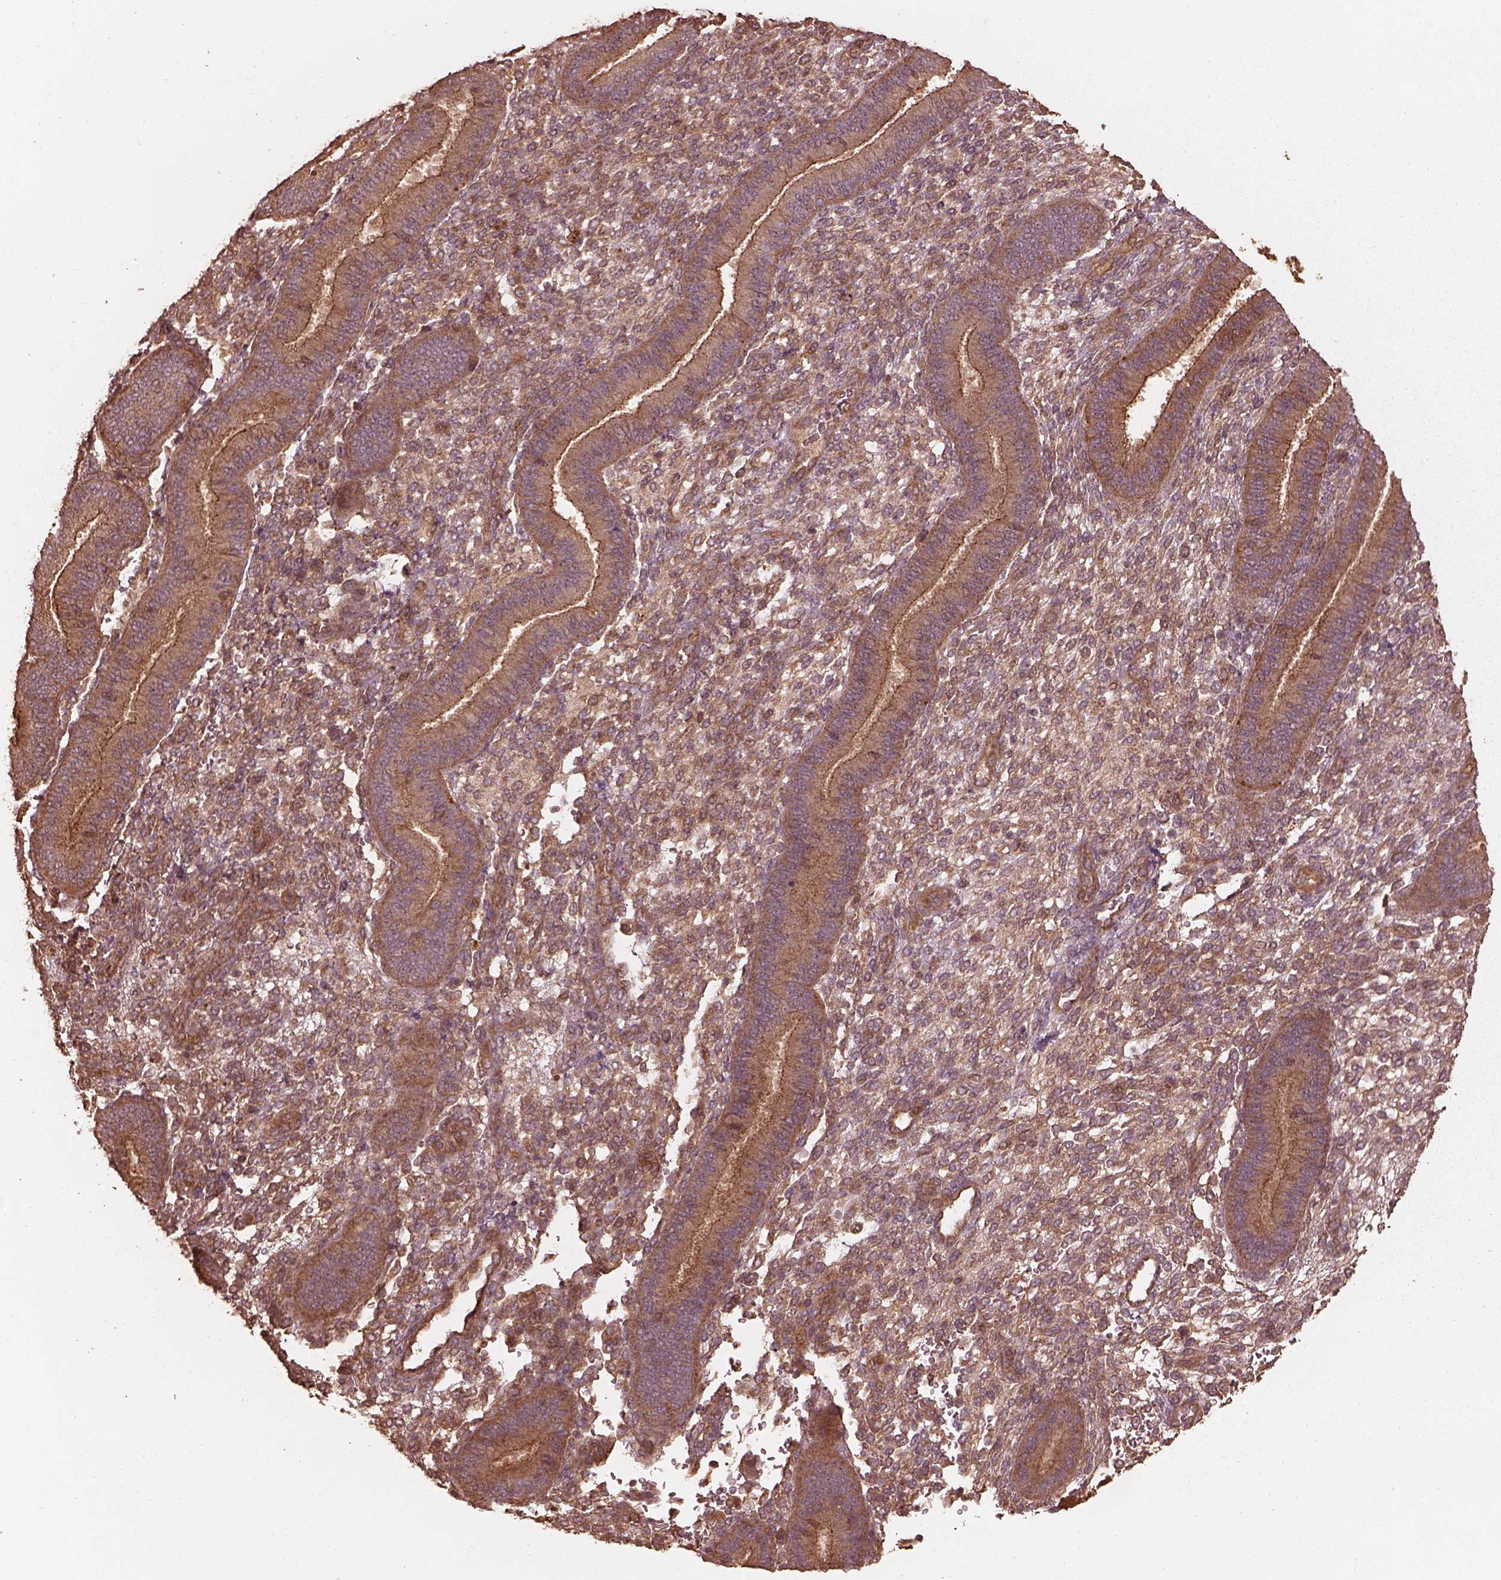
{"staining": {"intensity": "moderate", "quantity": "25%-75%", "location": "cytoplasmic/membranous"}, "tissue": "endometrium", "cell_type": "Cells in endometrial stroma", "image_type": "normal", "snomed": [{"axis": "morphology", "description": "Normal tissue, NOS"}, {"axis": "topography", "description": "Endometrium"}], "caption": "Moderate cytoplasmic/membranous protein positivity is appreciated in approximately 25%-75% of cells in endometrial stroma in endometrium. Using DAB (brown) and hematoxylin (blue) stains, captured at high magnification using brightfield microscopy.", "gene": "METTL4", "patient": {"sex": "female", "age": 39}}